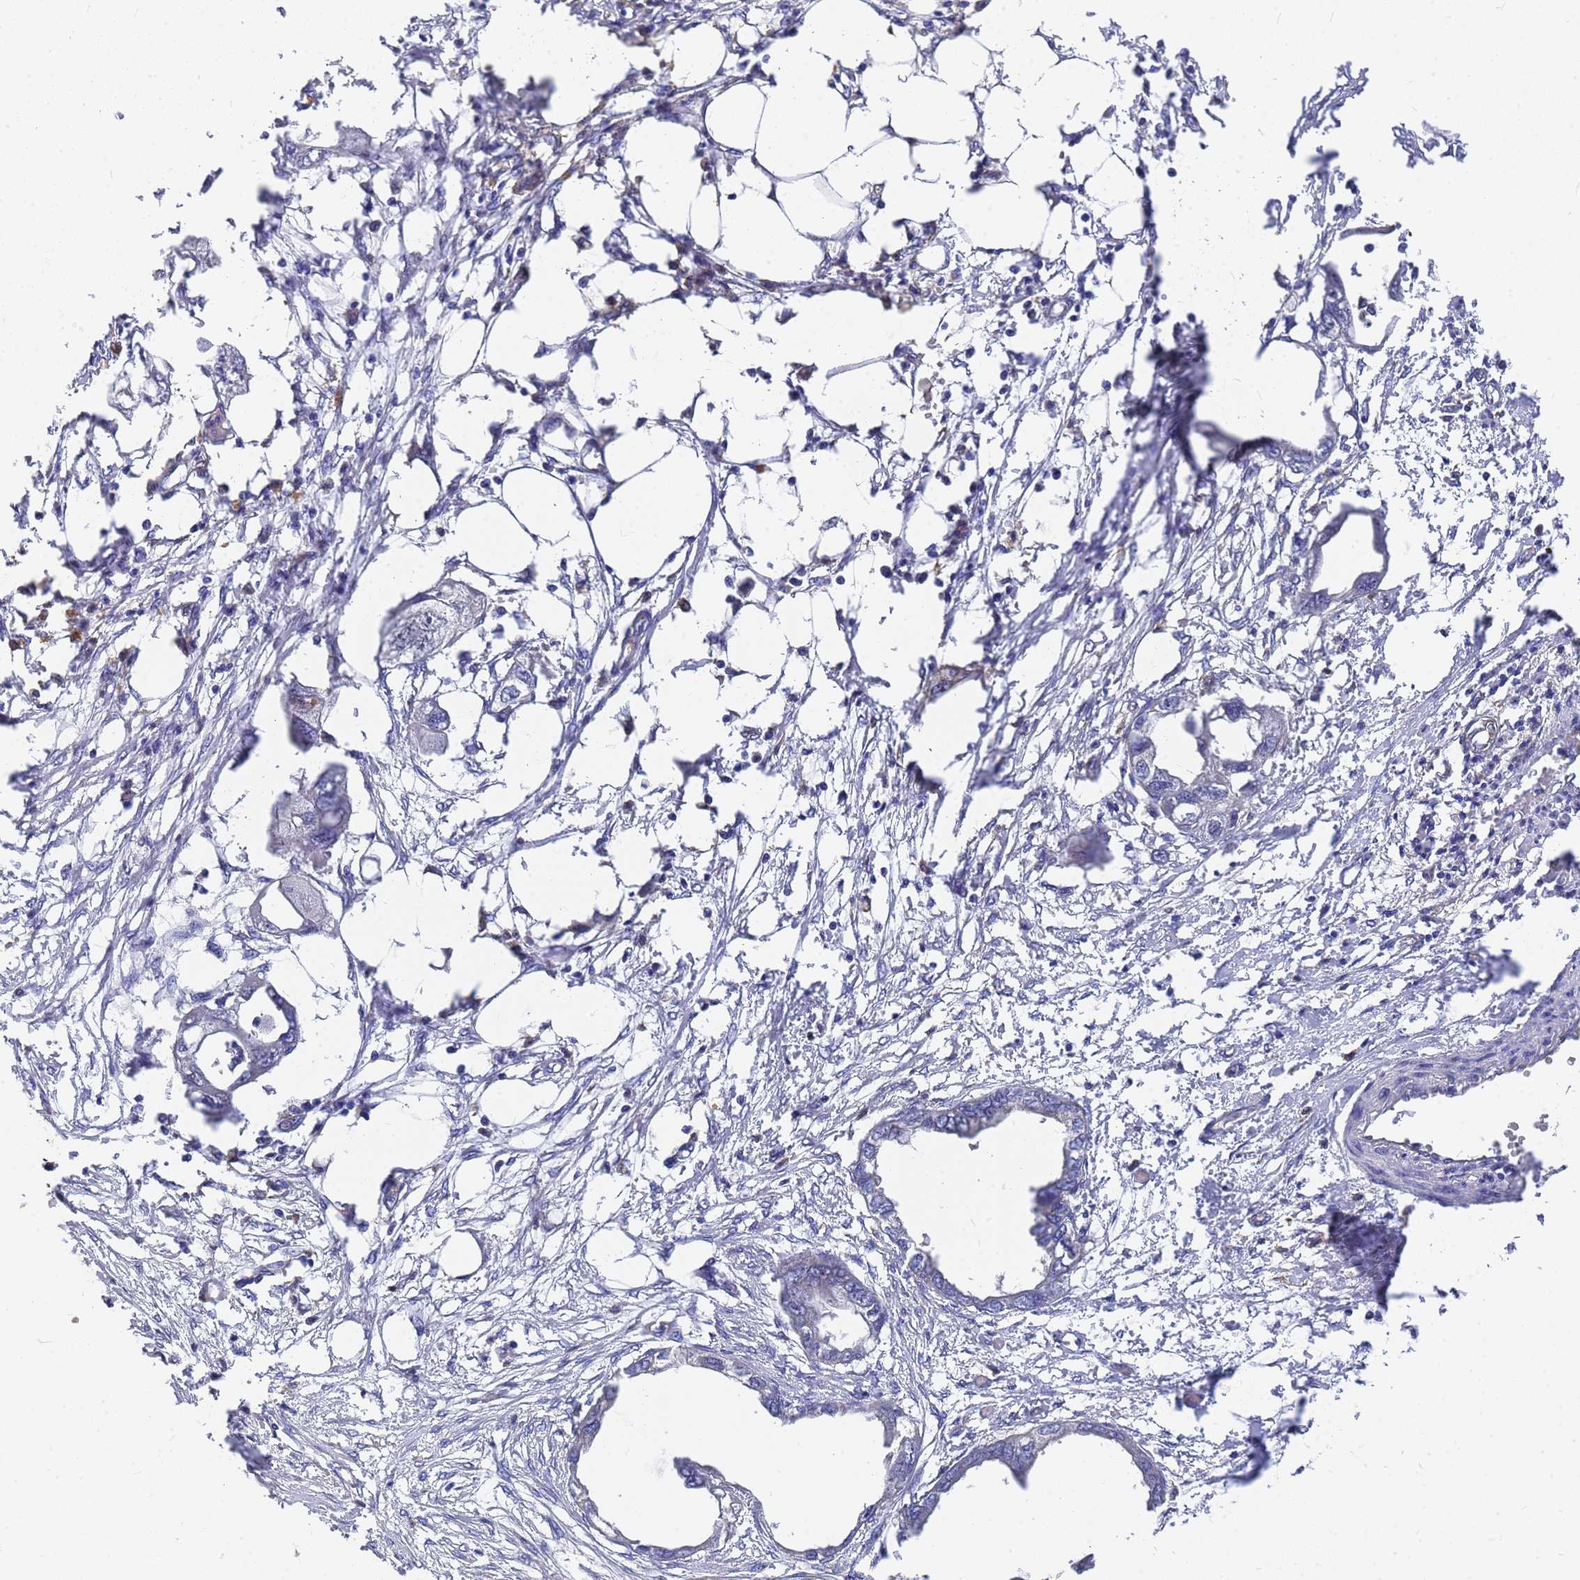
{"staining": {"intensity": "negative", "quantity": "none", "location": "none"}, "tissue": "endometrial cancer", "cell_type": "Tumor cells", "image_type": "cancer", "snomed": [{"axis": "morphology", "description": "Adenocarcinoma, NOS"}, {"axis": "morphology", "description": "Adenocarcinoma, metastatic, NOS"}, {"axis": "topography", "description": "Adipose tissue"}, {"axis": "topography", "description": "Endometrium"}], "caption": "IHC of human endometrial cancer reveals no staining in tumor cells.", "gene": "SLC35E2B", "patient": {"sex": "female", "age": 67}}